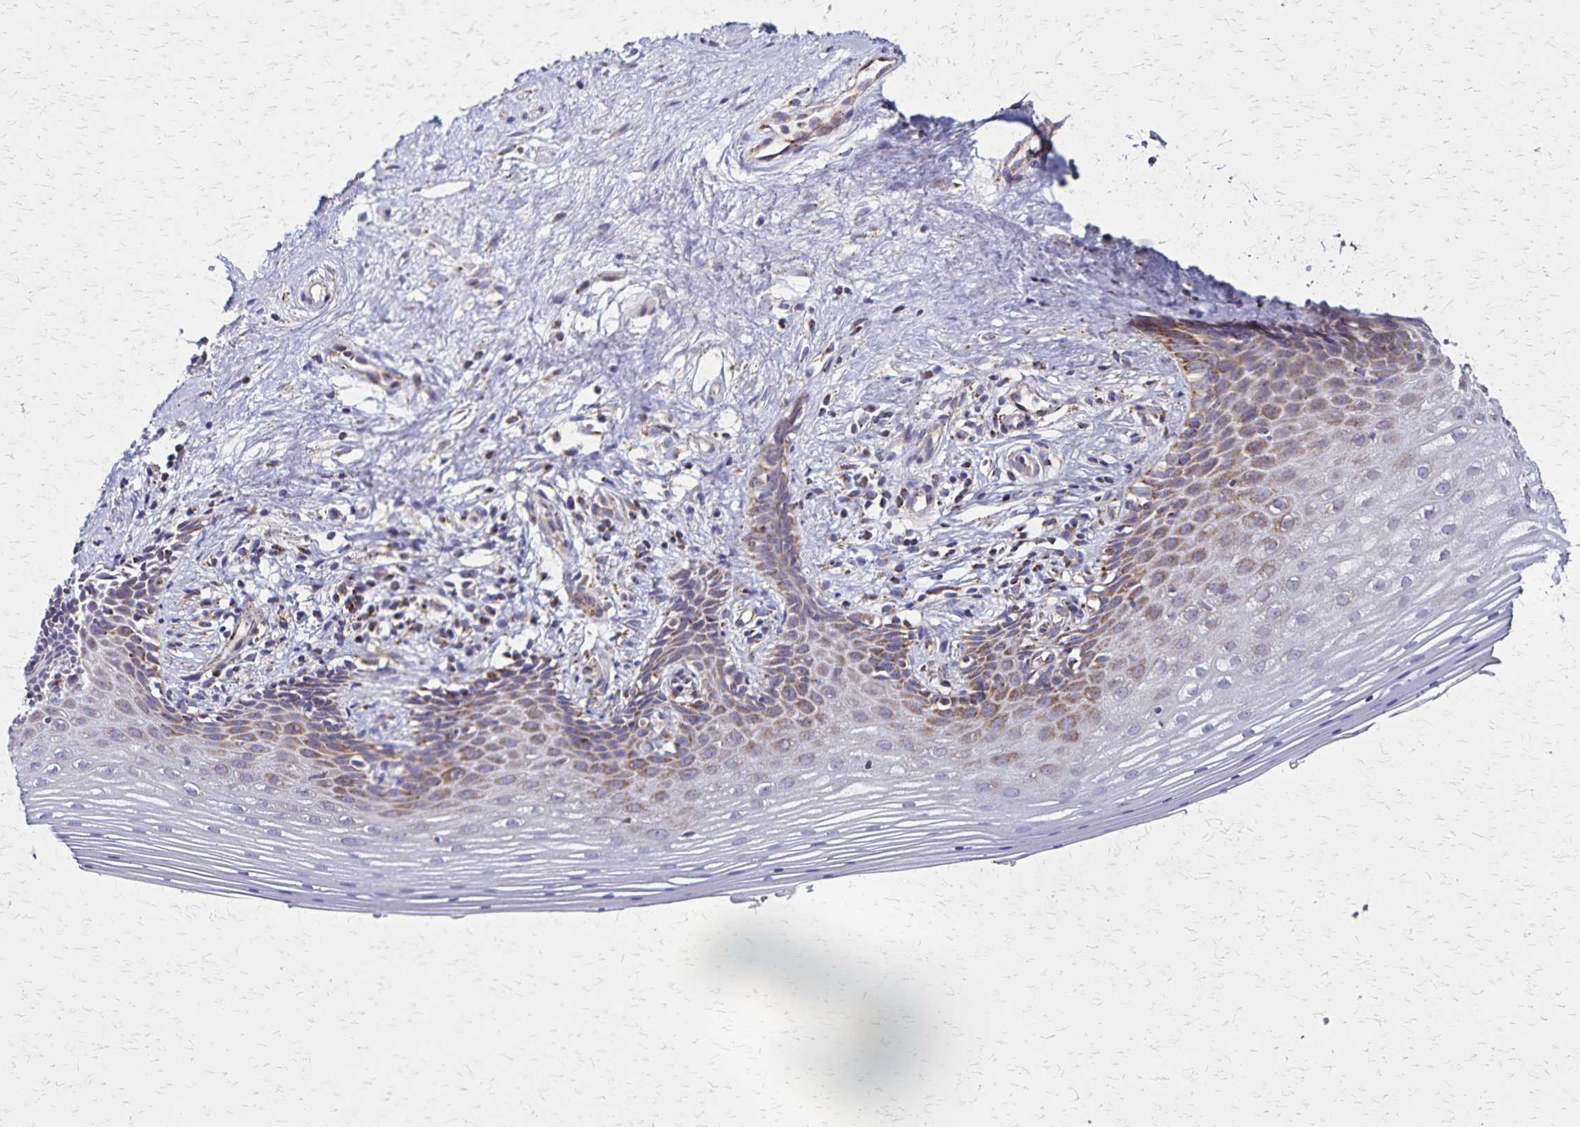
{"staining": {"intensity": "moderate", "quantity": "25%-75%", "location": "cytoplasmic/membranous"}, "tissue": "vagina", "cell_type": "Squamous epithelial cells", "image_type": "normal", "snomed": [{"axis": "morphology", "description": "Normal tissue, NOS"}, {"axis": "topography", "description": "Vagina"}], "caption": "Protein staining of benign vagina reveals moderate cytoplasmic/membranous positivity in about 25%-75% of squamous epithelial cells. The protein is shown in brown color, while the nuclei are stained blue.", "gene": "NFS1", "patient": {"sex": "female", "age": 42}}